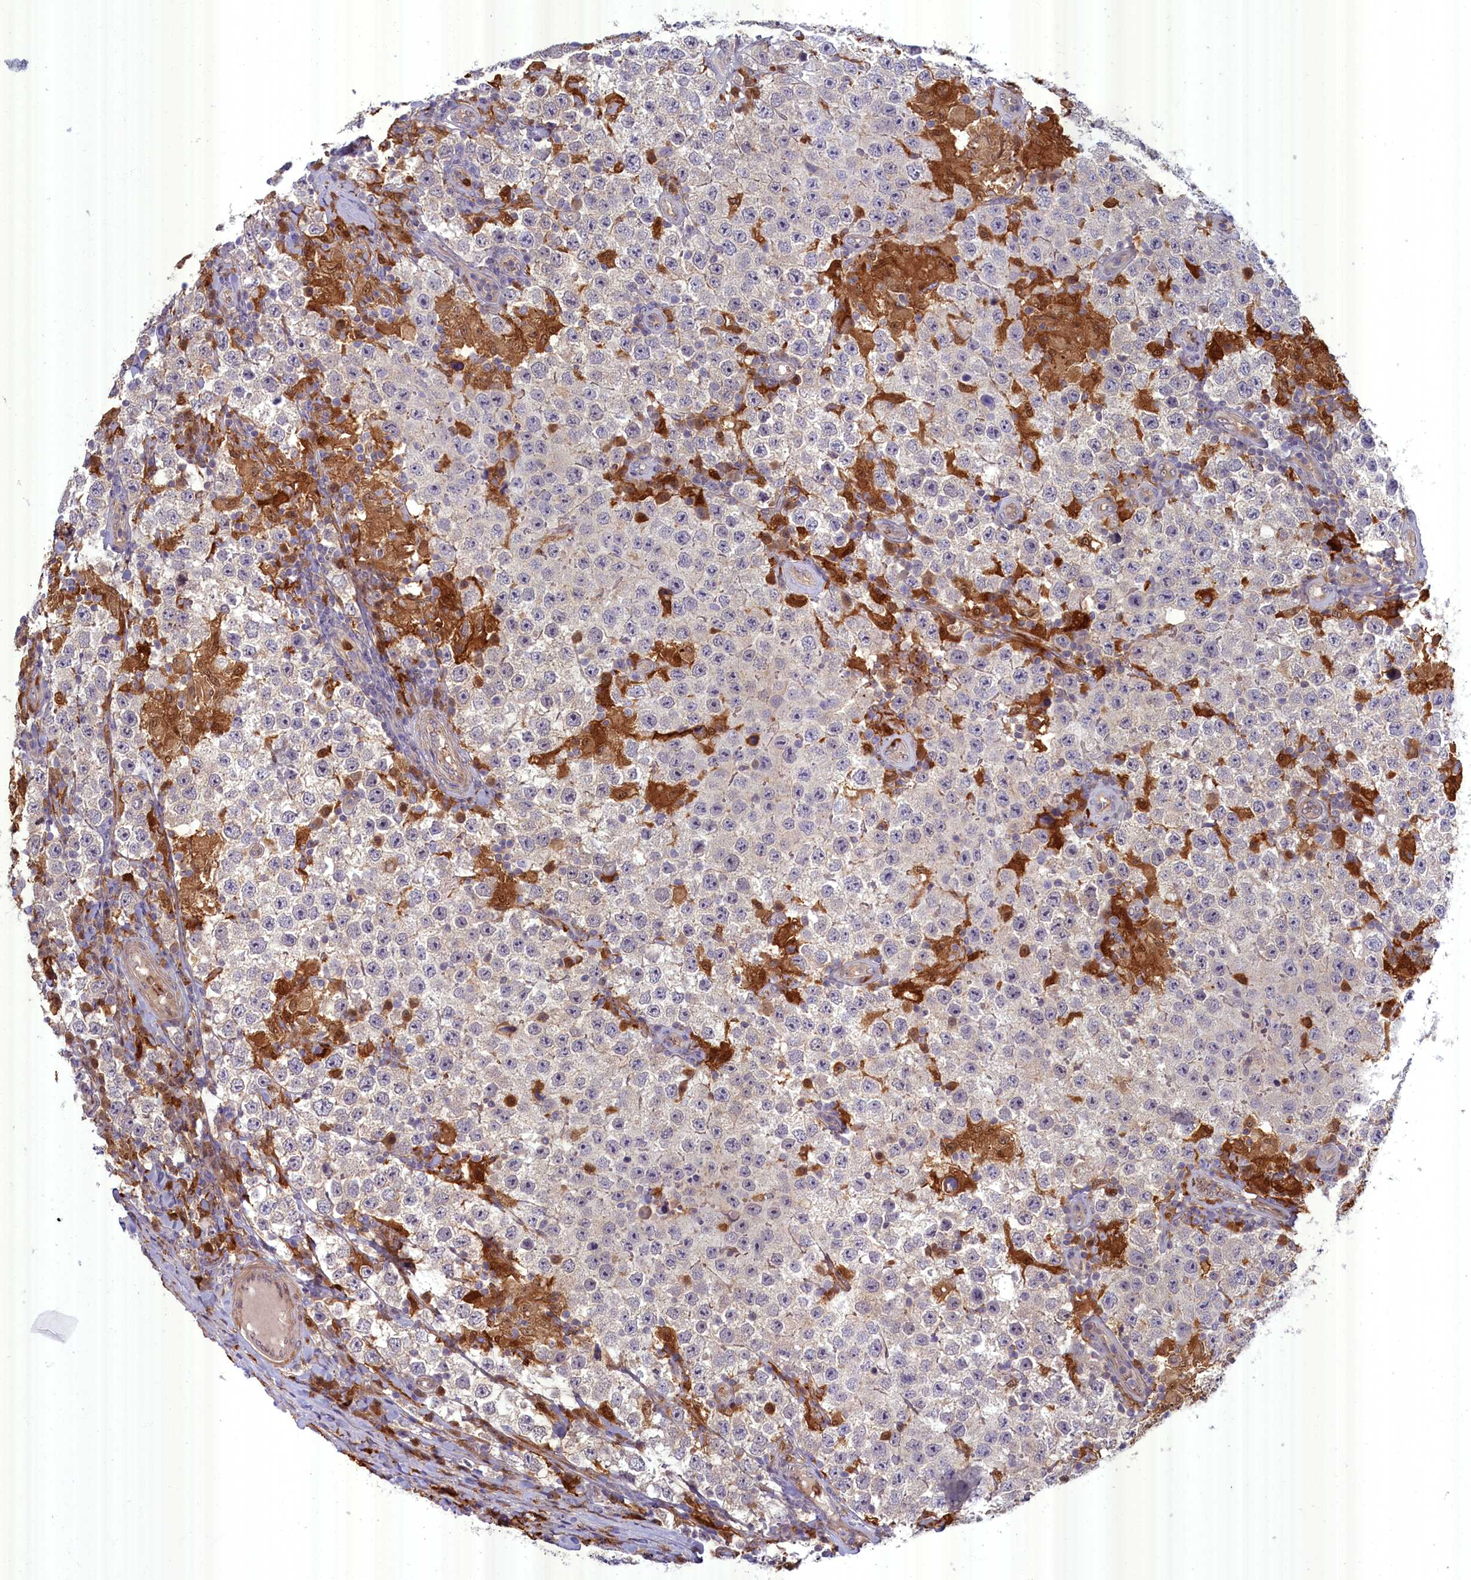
{"staining": {"intensity": "negative", "quantity": "none", "location": "none"}, "tissue": "testis cancer", "cell_type": "Tumor cells", "image_type": "cancer", "snomed": [{"axis": "morphology", "description": "Normal tissue, NOS"}, {"axis": "morphology", "description": "Urothelial carcinoma, High grade"}, {"axis": "morphology", "description": "Seminoma, NOS"}, {"axis": "morphology", "description": "Carcinoma, Embryonal, NOS"}, {"axis": "topography", "description": "Urinary bladder"}, {"axis": "topography", "description": "Testis"}], "caption": "There is no significant positivity in tumor cells of testis urothelial carcinoma (high-grade). (DAB (3,3'-diaminobenzidine) immunohistochemistry (IHC) with hematoxylin counter stain).", "gene": "BLVRB", "patient": {"sex": "male", "age": 41}}